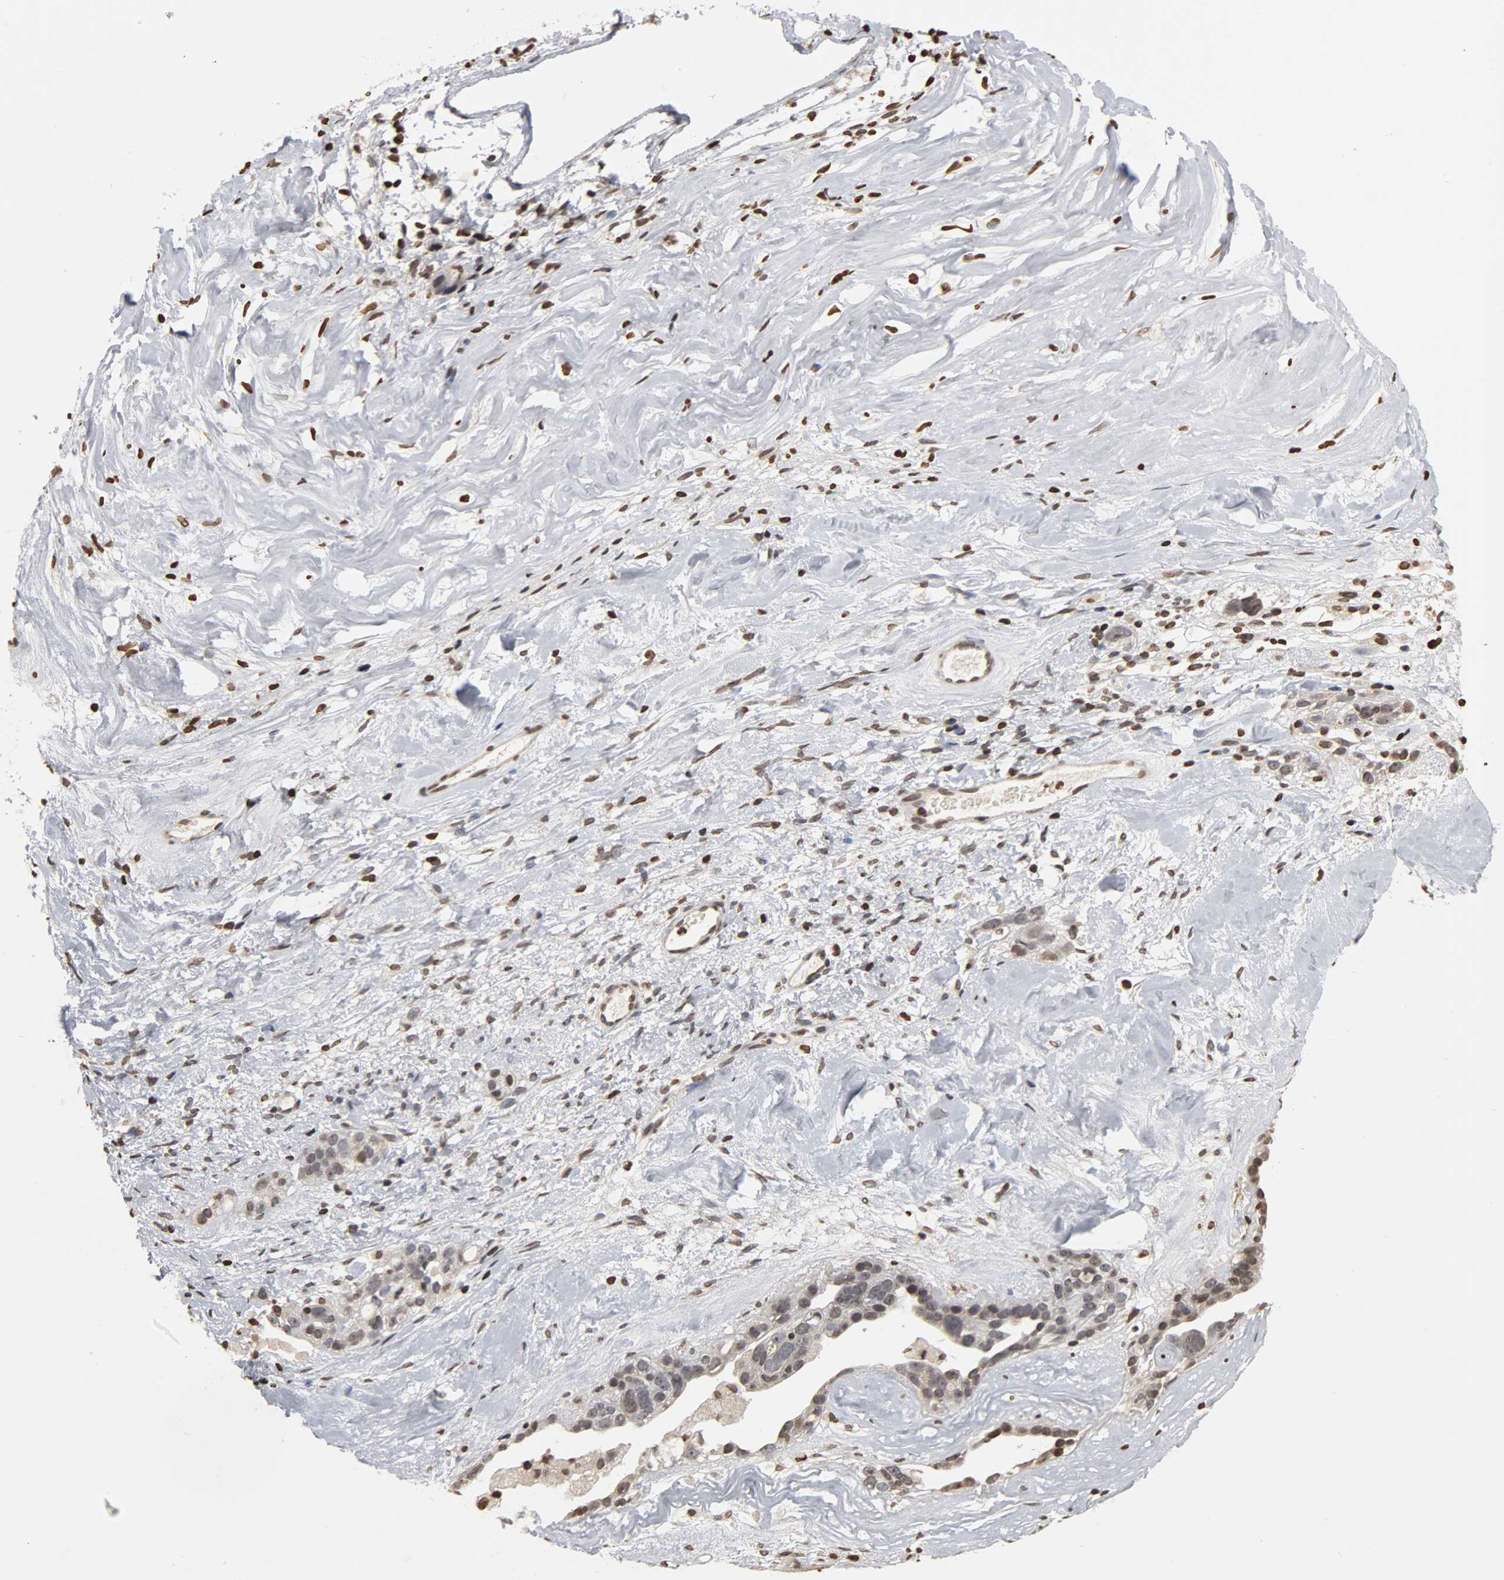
{"staining": {"intensity": "moderate", "quantity": "<25%", "location": "nuclear"}, "tissue": "ovarian cancer", "cell_type": "Tumor cells", "image_type": "cancer", "snomed": [{"axis": "morphology", "description": "Cystadenocarcinoma, serous, NOS"}, {"axis": "topography", "description": "Ovary"}], "caption": "A high-resolution image shows IHC staining of ovarian cancer, which demonstrates moderate nuclear expression in approximately <25% of tumor cells. The staining was performed using DAB (3,3'-diaminobenzidine), with brown indicating positive protein expression. Nuclei are stained blue with hematoxylin.", "gene": "ERCC2", "patient": {"sex": "female", "age": 66}}